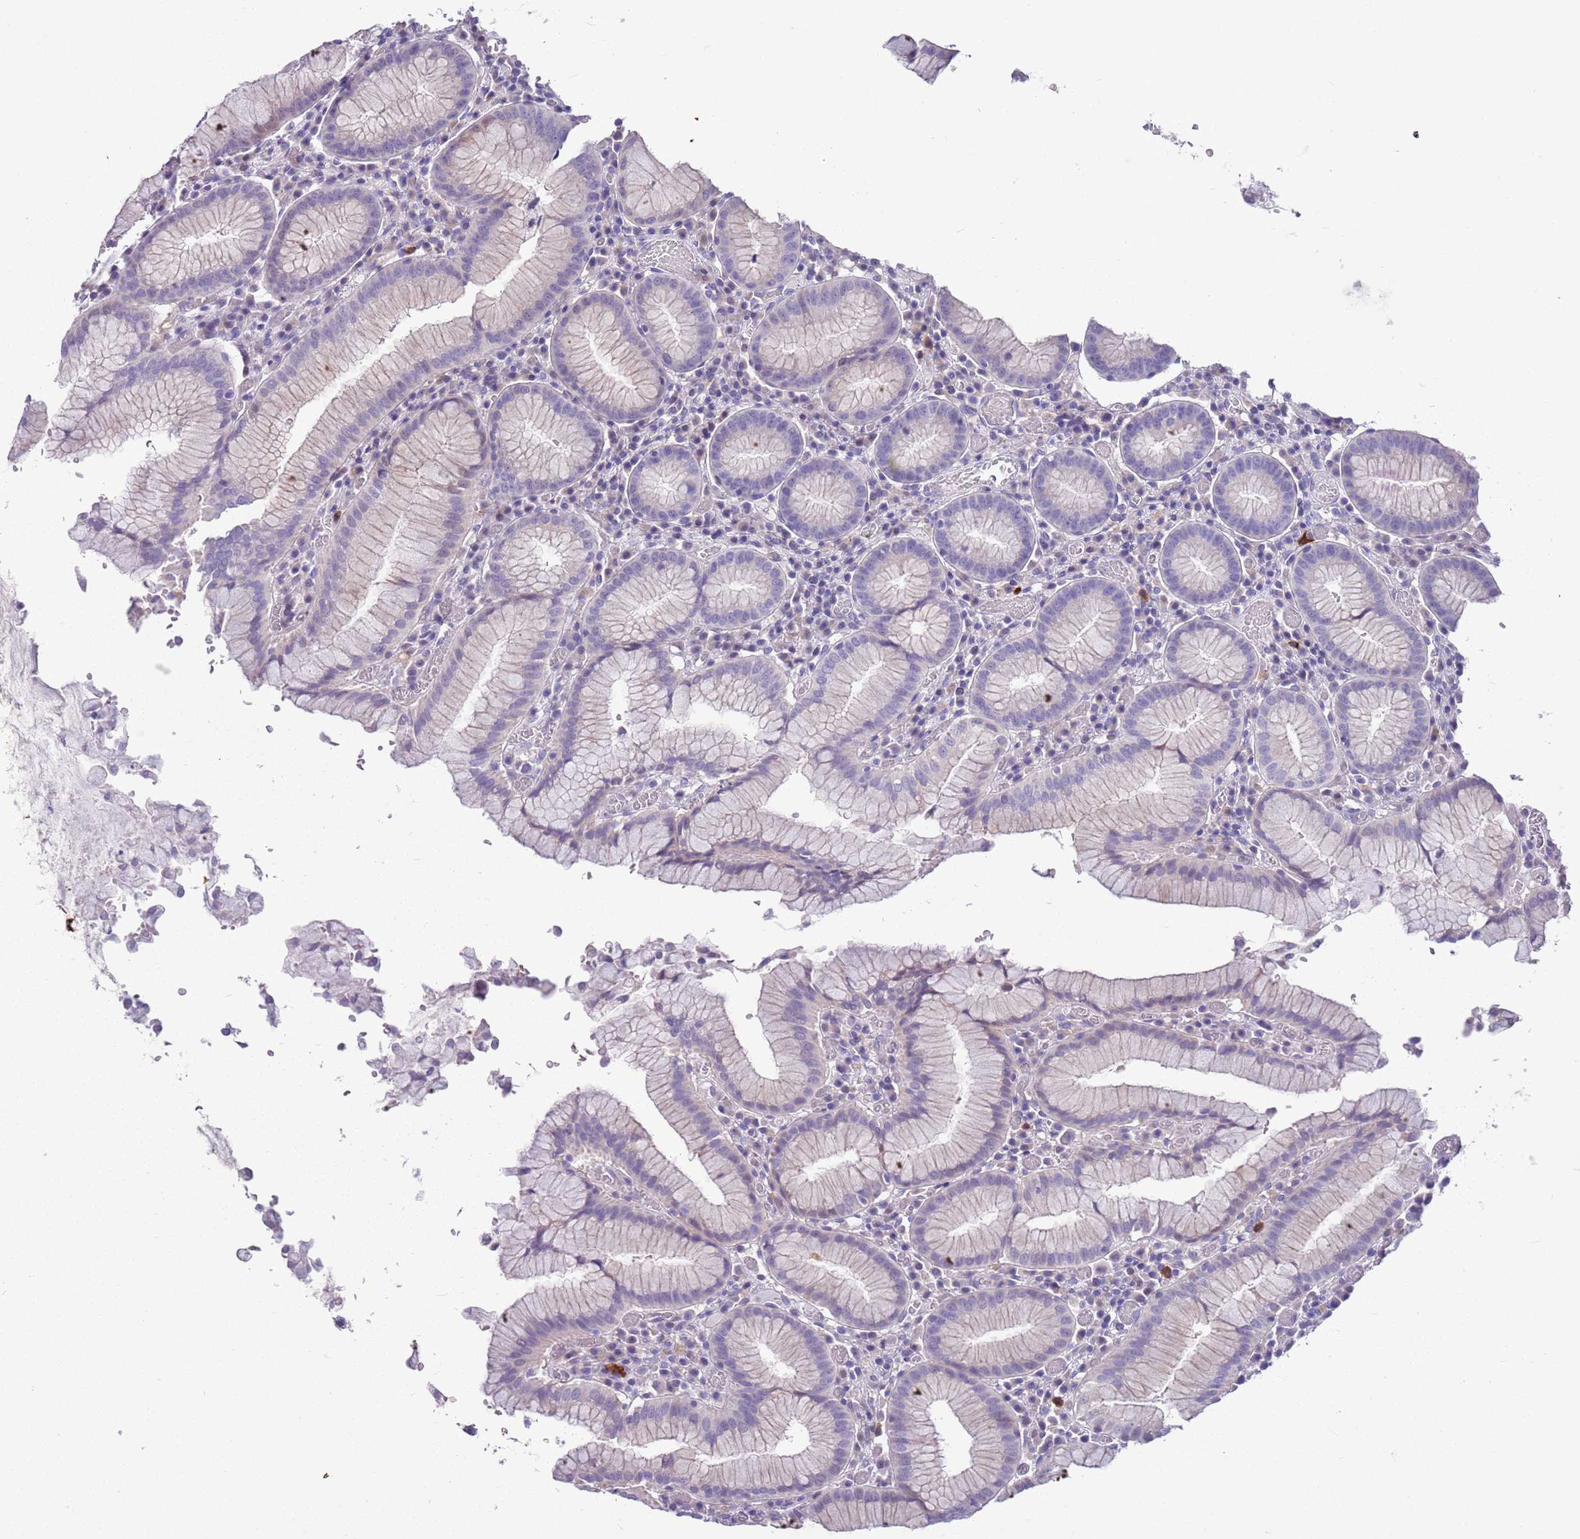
{"staining": {"intensity": "moderate", "quantity": "<25%", "location": "cytoplasmic/membranous"}, "tissue": "stomach", "cell_type": "Glandular cells", "image_type": "normal", "snomed": [{"axis": "morphology", "description": "Normal tissue, NOS"}, {"axis": "topography", "description": "Stomach"}], "caption": "High-magnification brightfield microscopy of benign stomach stained with DAB (3,3'-diaminobenzidine) (brown) and counterstained with hematoxylin (blue). glandular cells exhibit moderate cytoplasmic/membranous positivity is seen in about<25% of cells. The staining is performed using DAB (3,3'-diaminobenzidine) brown chromogen to label protein expression. The nuclei are counter-stained blue using hematoxylin.", "gene": "BRMS1L", "patient": {"sex": "male", "age": 55}}